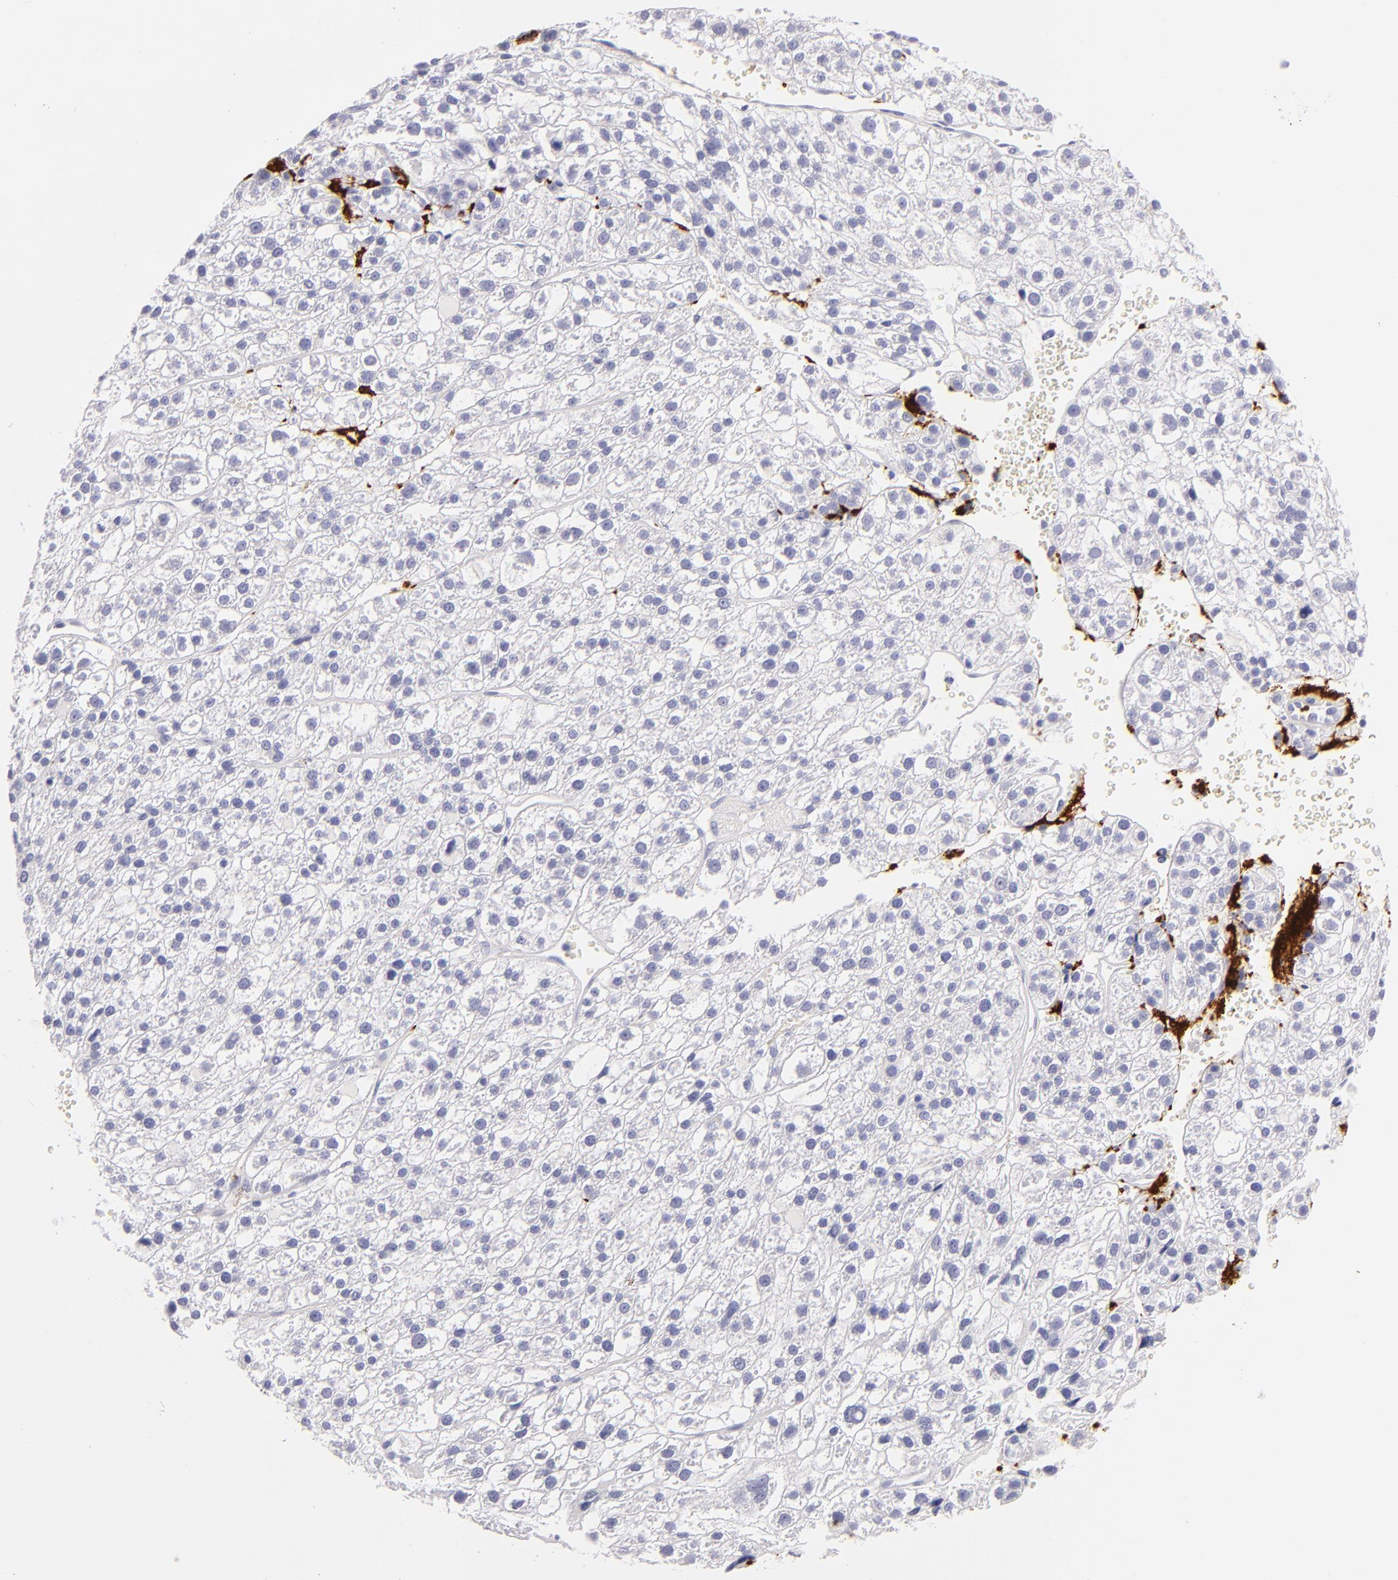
{"staining": {"intensity": "negative", "quantity": "none", "location": "none"}, "tissue": "liver cancer", "cell_type": "Tumor cells", "image_type": "cancer", "snomed": [{"axis": "morphology", "description": "Carcinoma, Hepatocellular, NOS"}, {"axis": "topography", "description": "Liver"}], "caption": "DAB immunohistochemical staining of liver hepatocellular carcinoma demonstrates no significant expression in tumor cells. The staining is performed using DAB brown chromogen with nuclei counter-stained in using hematoxylin.", "gene": "GP1BA", "patient": {"sex": "female", "age": 85}}